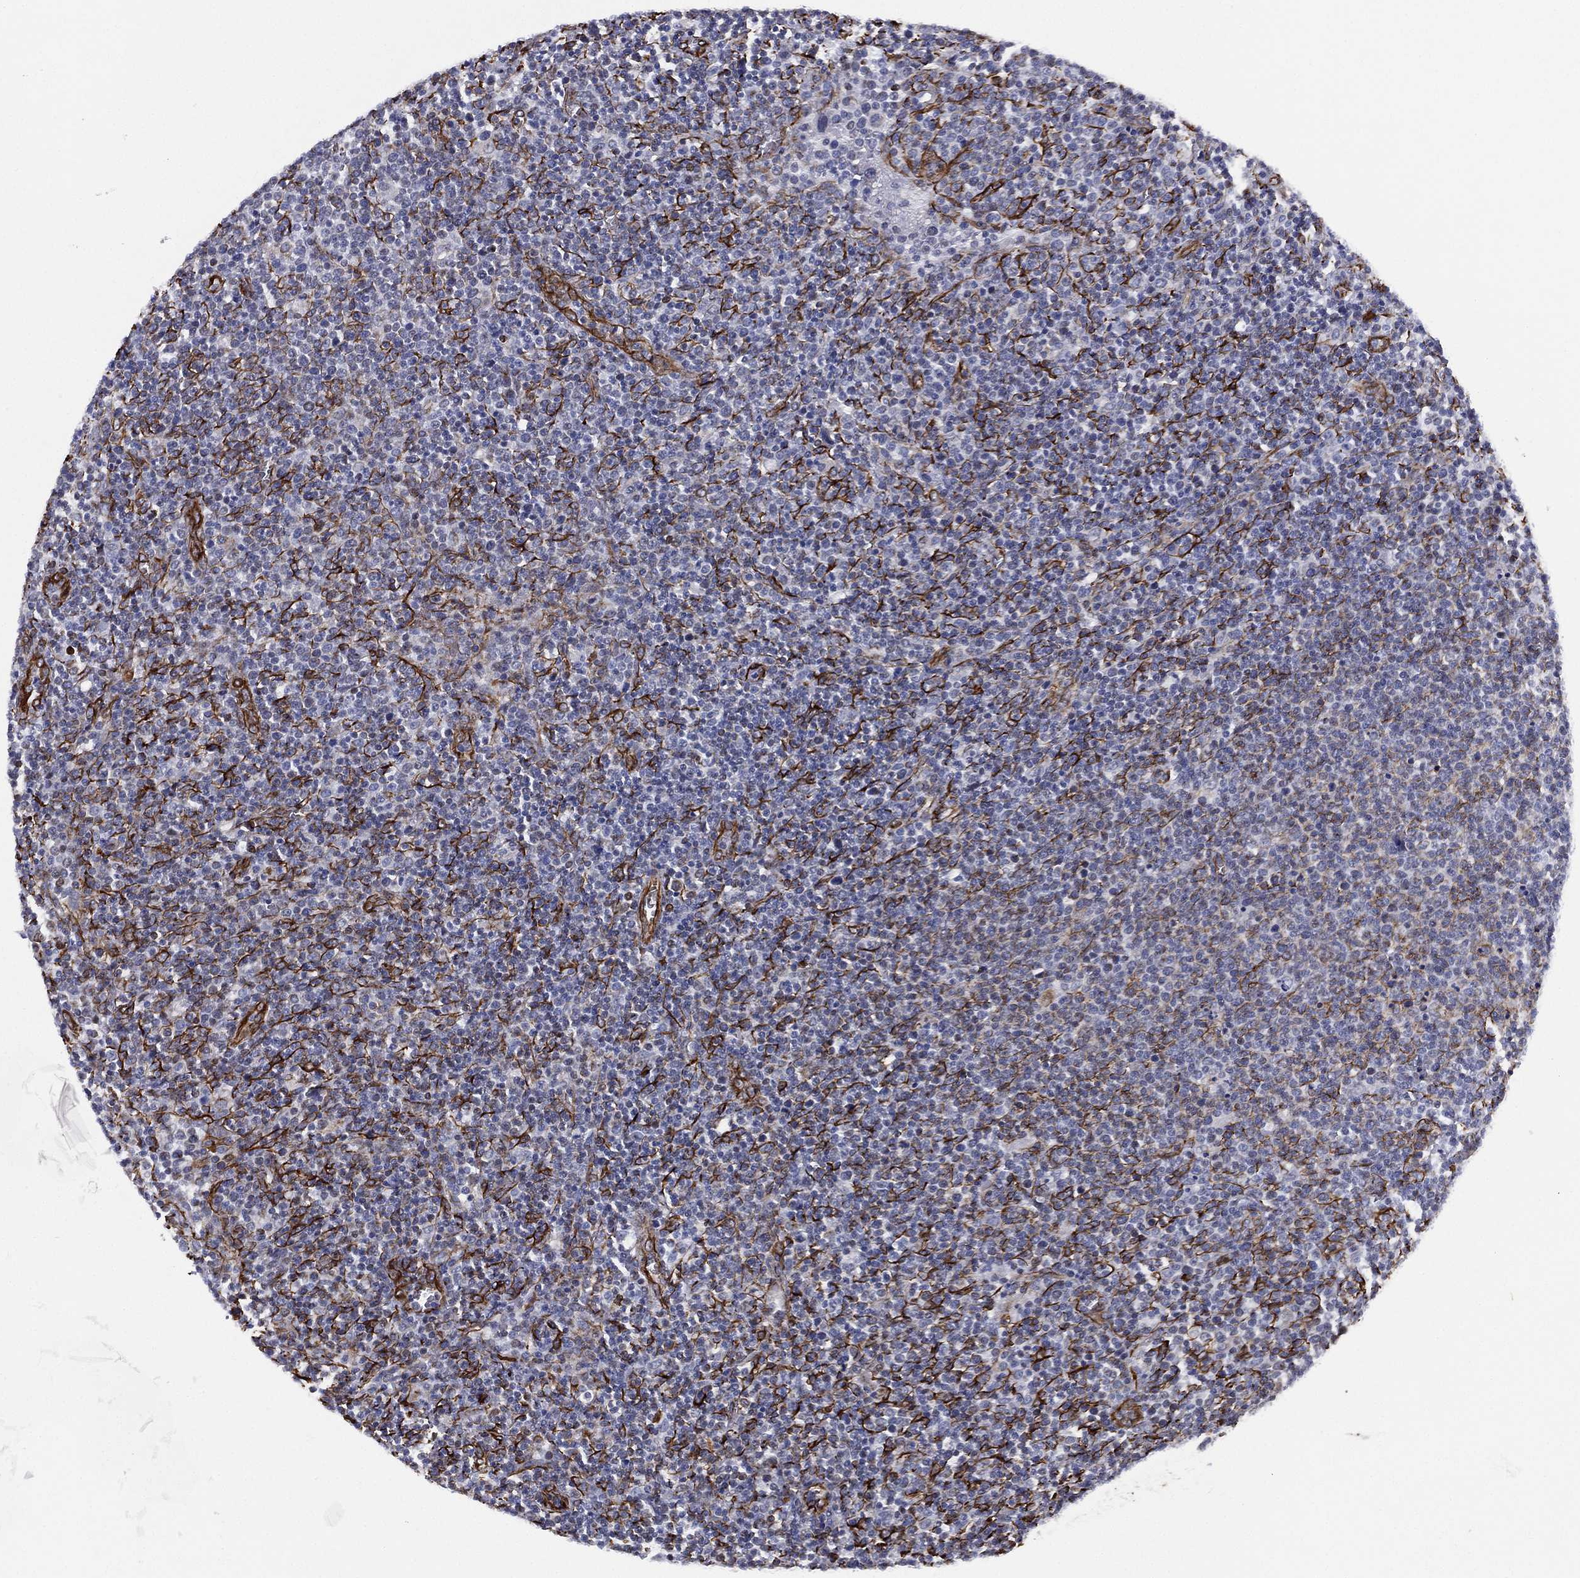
{"staining": {"intensity": "negative", "quantity": "none", "location": "none"}, "tissue": "lymphoma", "cell_type": "Tumor cells", "image_type": "cancer", "snomed": [{"axis": "morphology", "description": "Malignant lymphoma, non-Hodgkin's type, High grade"}, {"axis": "topography", "description": "Lymph node"}], "caption": "Lymphoma was stained to show a protein in brown. There is no significant positivity in tumor cells.", "gene": "MAS1", "patient": {"sex": "male", "age": 61}}